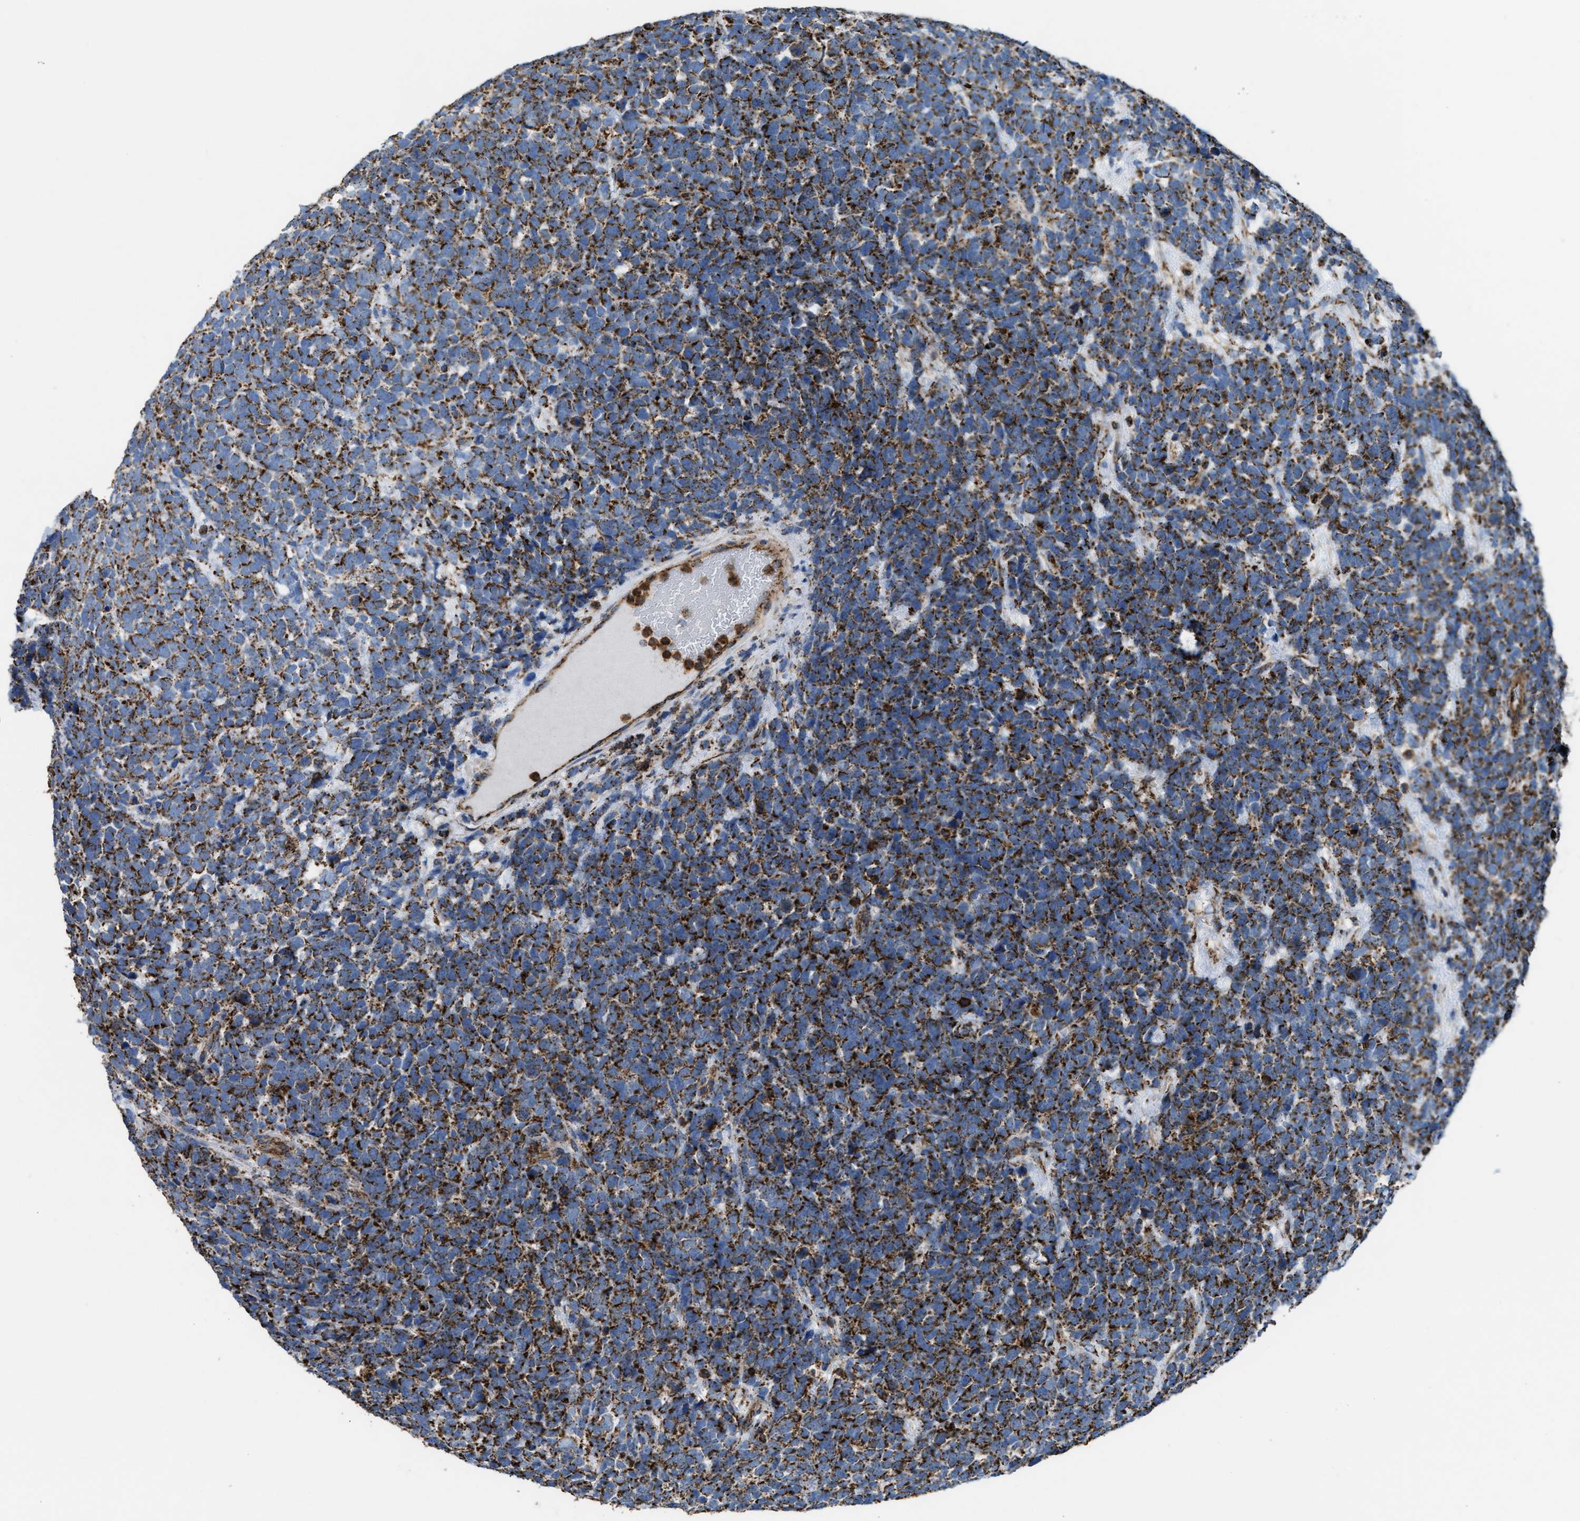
{"staining": {"intensity": "strong", "quantity": "25%-75%", "location": "cytoplasmic/membranous"}, "tissue": "urothelial cancer", "cell_type": "Tumor cells", "image_type": "cancer", "snomed": [{"axis": "morphology", "description": "Urothelial carcinoma, High grade"}, {"axis": "topography", "description": "Urinary bladder"}], "caption": "Immunohistochemical staining of urothelial cancer demonstrates high levels of strong cytoplasmic/membranous positivity in about 25%-75% of tumor cells. The protein is shown in brown color, while the nuclei are stained blue.", "gene": "ECHS1", "patient": {"sex": "female", "age": 82}}